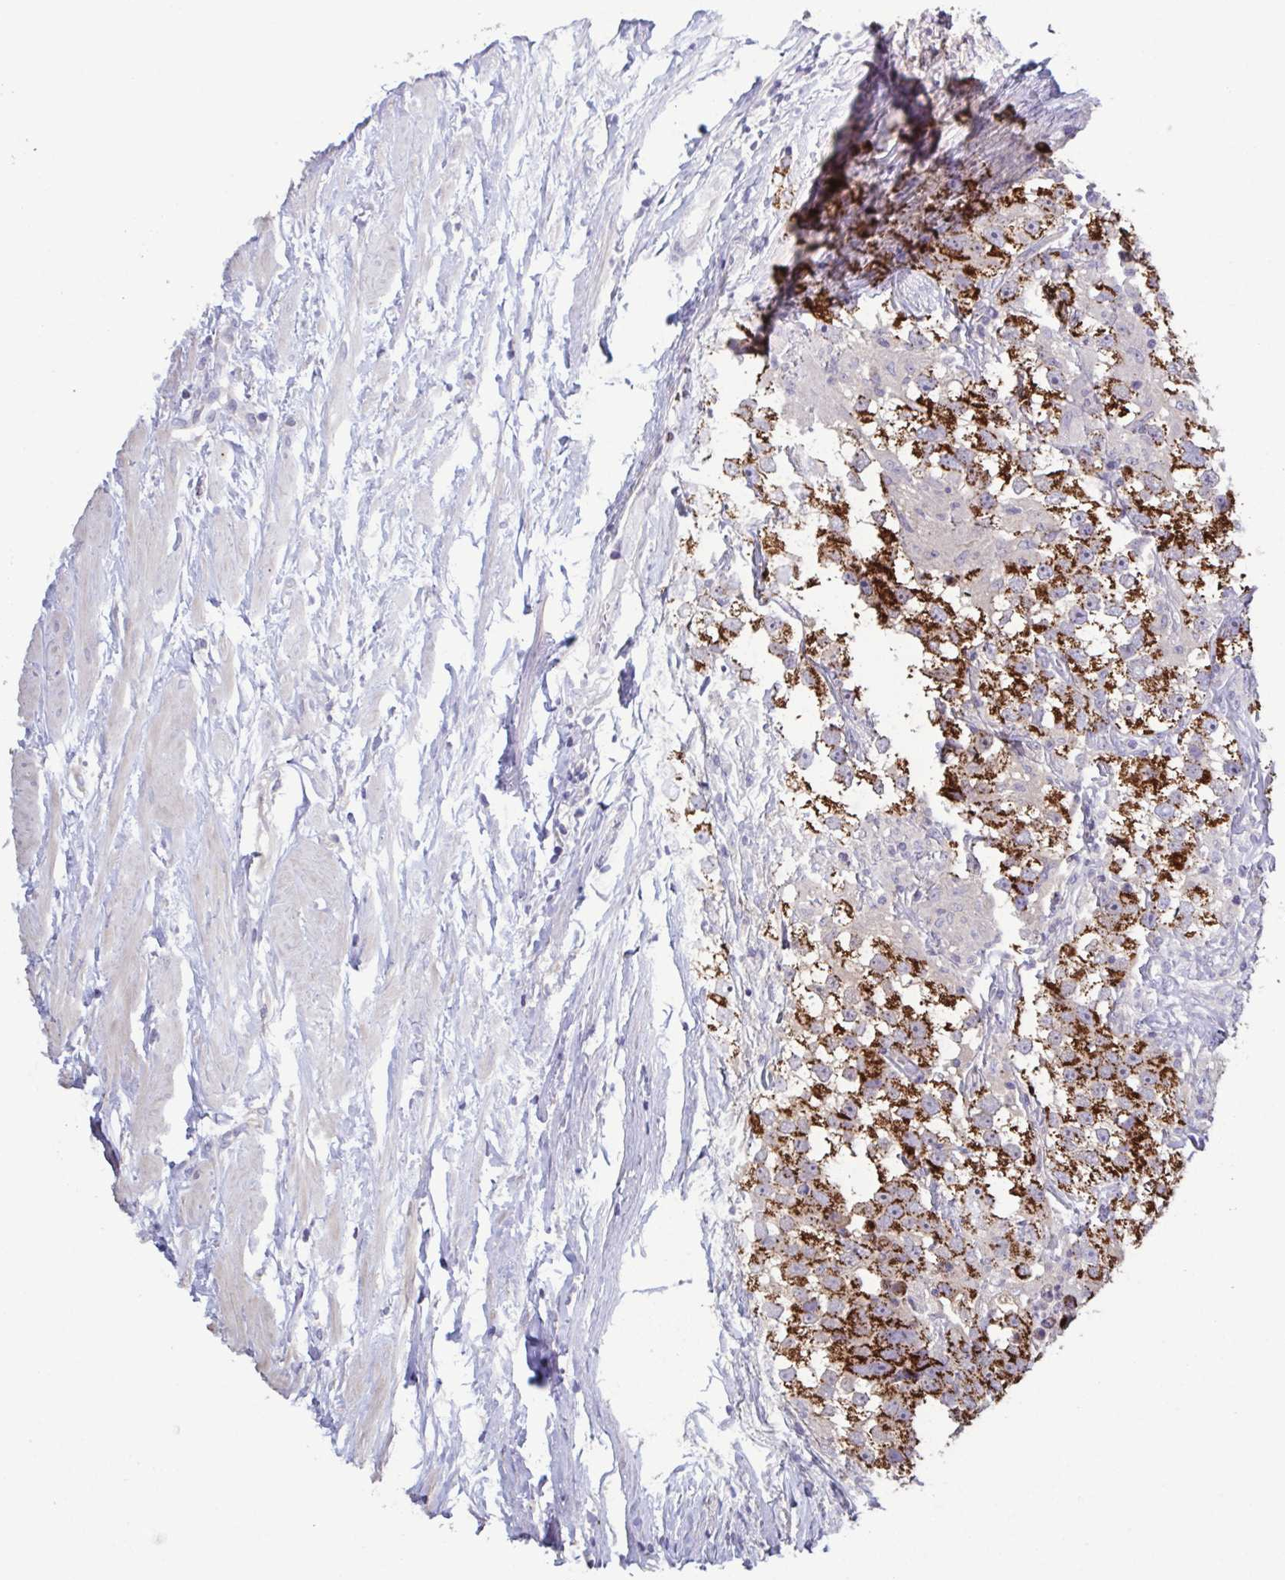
{"staining": {"intensity": "strong", "quantity": ">75%", "location": "cytoplasmic/membranous"}, "tissue": "testis cancer", "cell_type": "Tumor cells", "image_type": "cancer", "snomed": [{"axis": "morphology", "description": "Seminoma, NOS"}, {"axis": "topography", "description": "Testis"}], "caption": "Testis seminoma stained for a protein demonstrates strong cytoplasmic/membranous positivity in tumor cells. The staining is performed using DAB (3,3'-diaminobenzidine) brown chromogen to label protein expression. The nuclei are counter-stained blue using hematoxylin.", "gene": "GLDC", "patient": {"sex": "male", "age": 46}}